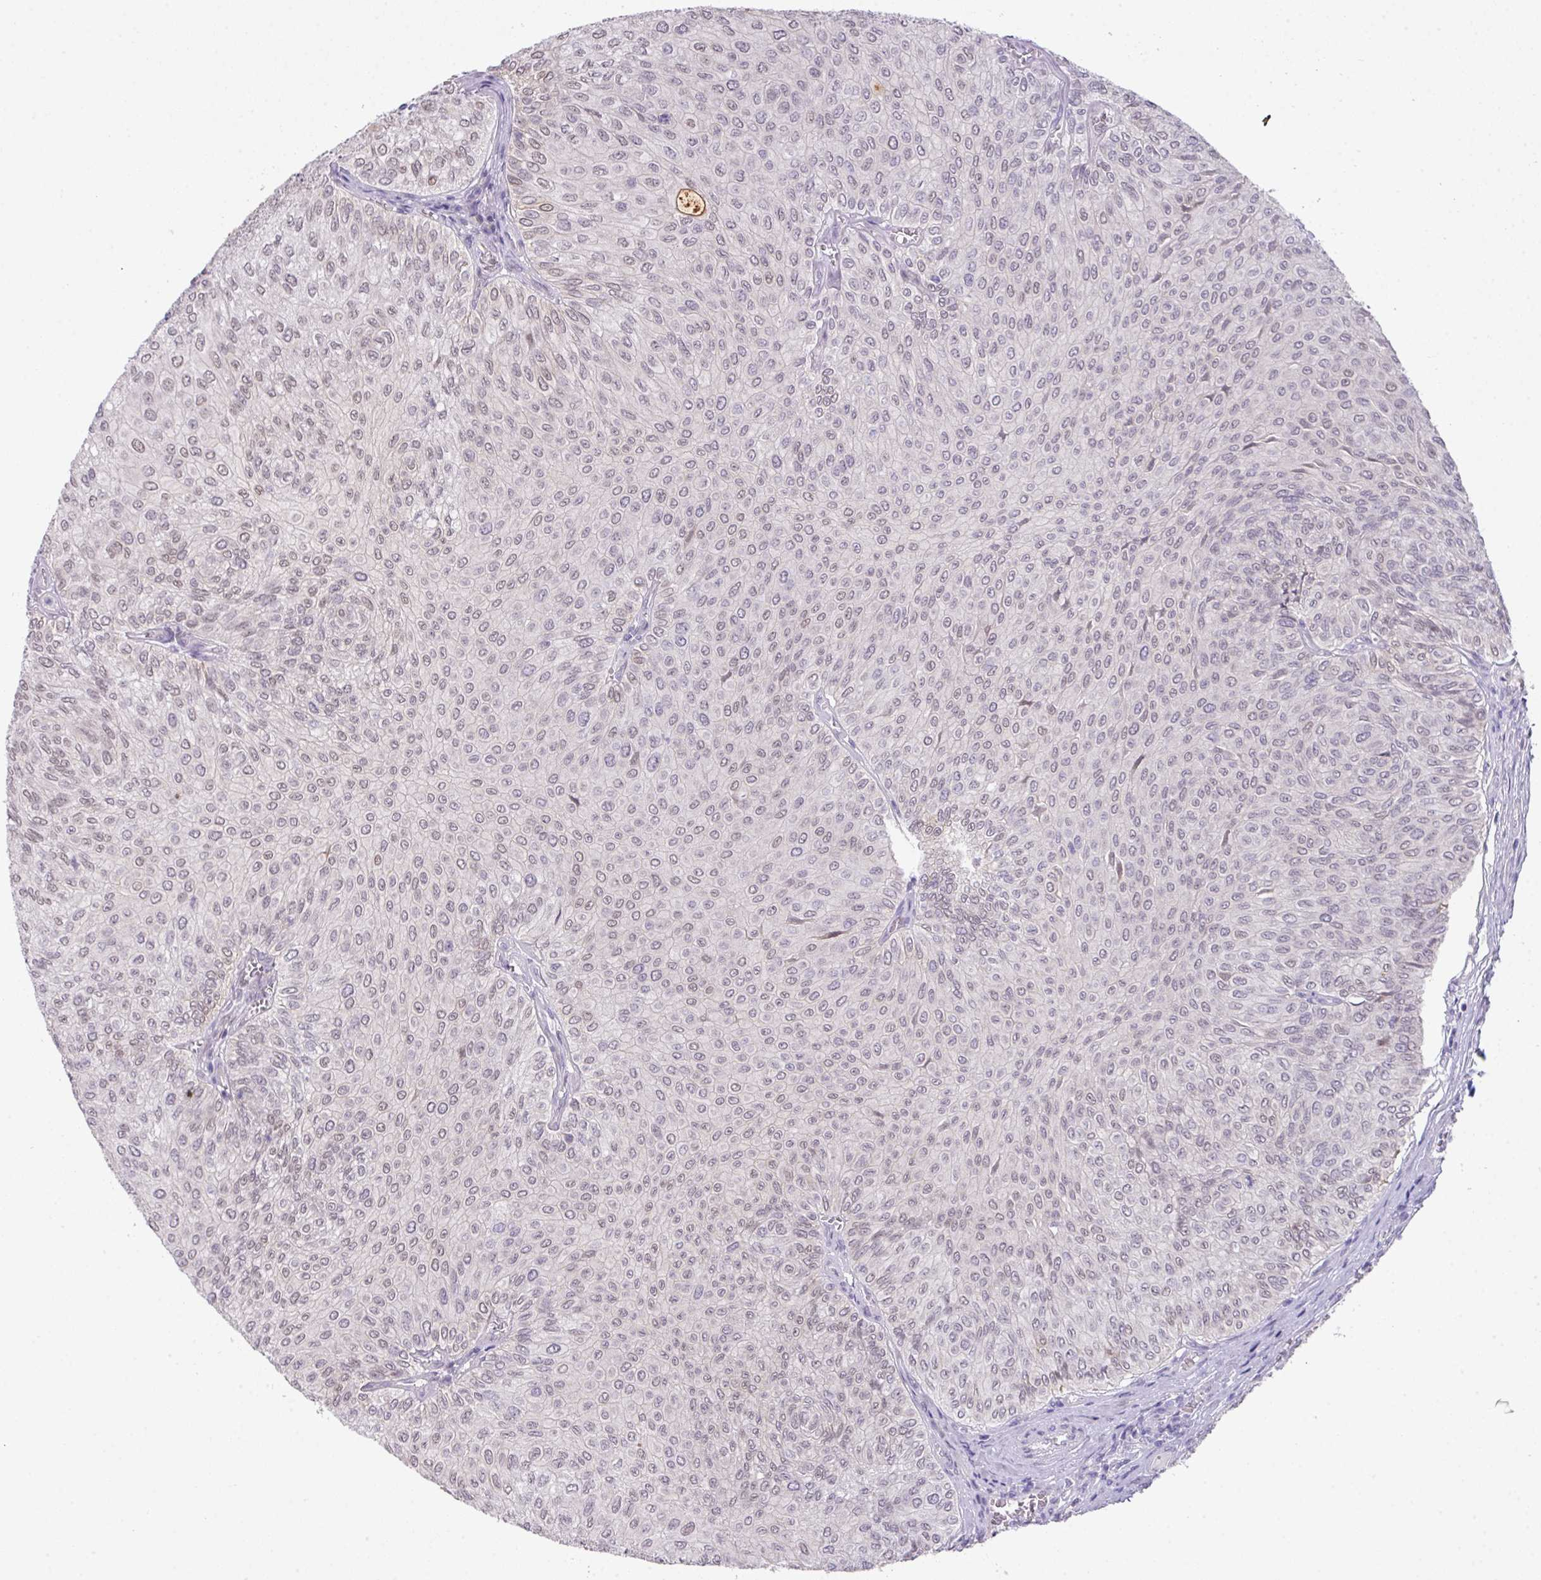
{"staining": {"intensity": "weak", "quantity": ">75%", "location": "nuclear"}, "tissue": "urothelial cancer", "cell_type": "Tumor cells", "image_type": "cancer", "snomed": [{"axis": "morphology", "description": "Urothelial carcinoma, NOS"}, {"axis": "topography", "description": "Urinary bladder"}], "caption": "Transitional cell carcinoma tissue reveals weak nuclear staining in about >75% of tumor cells, visualized by immunohistochemistry.", "gene": "ANKRD13B", "patient": {"sex": "male", "age": 59}}